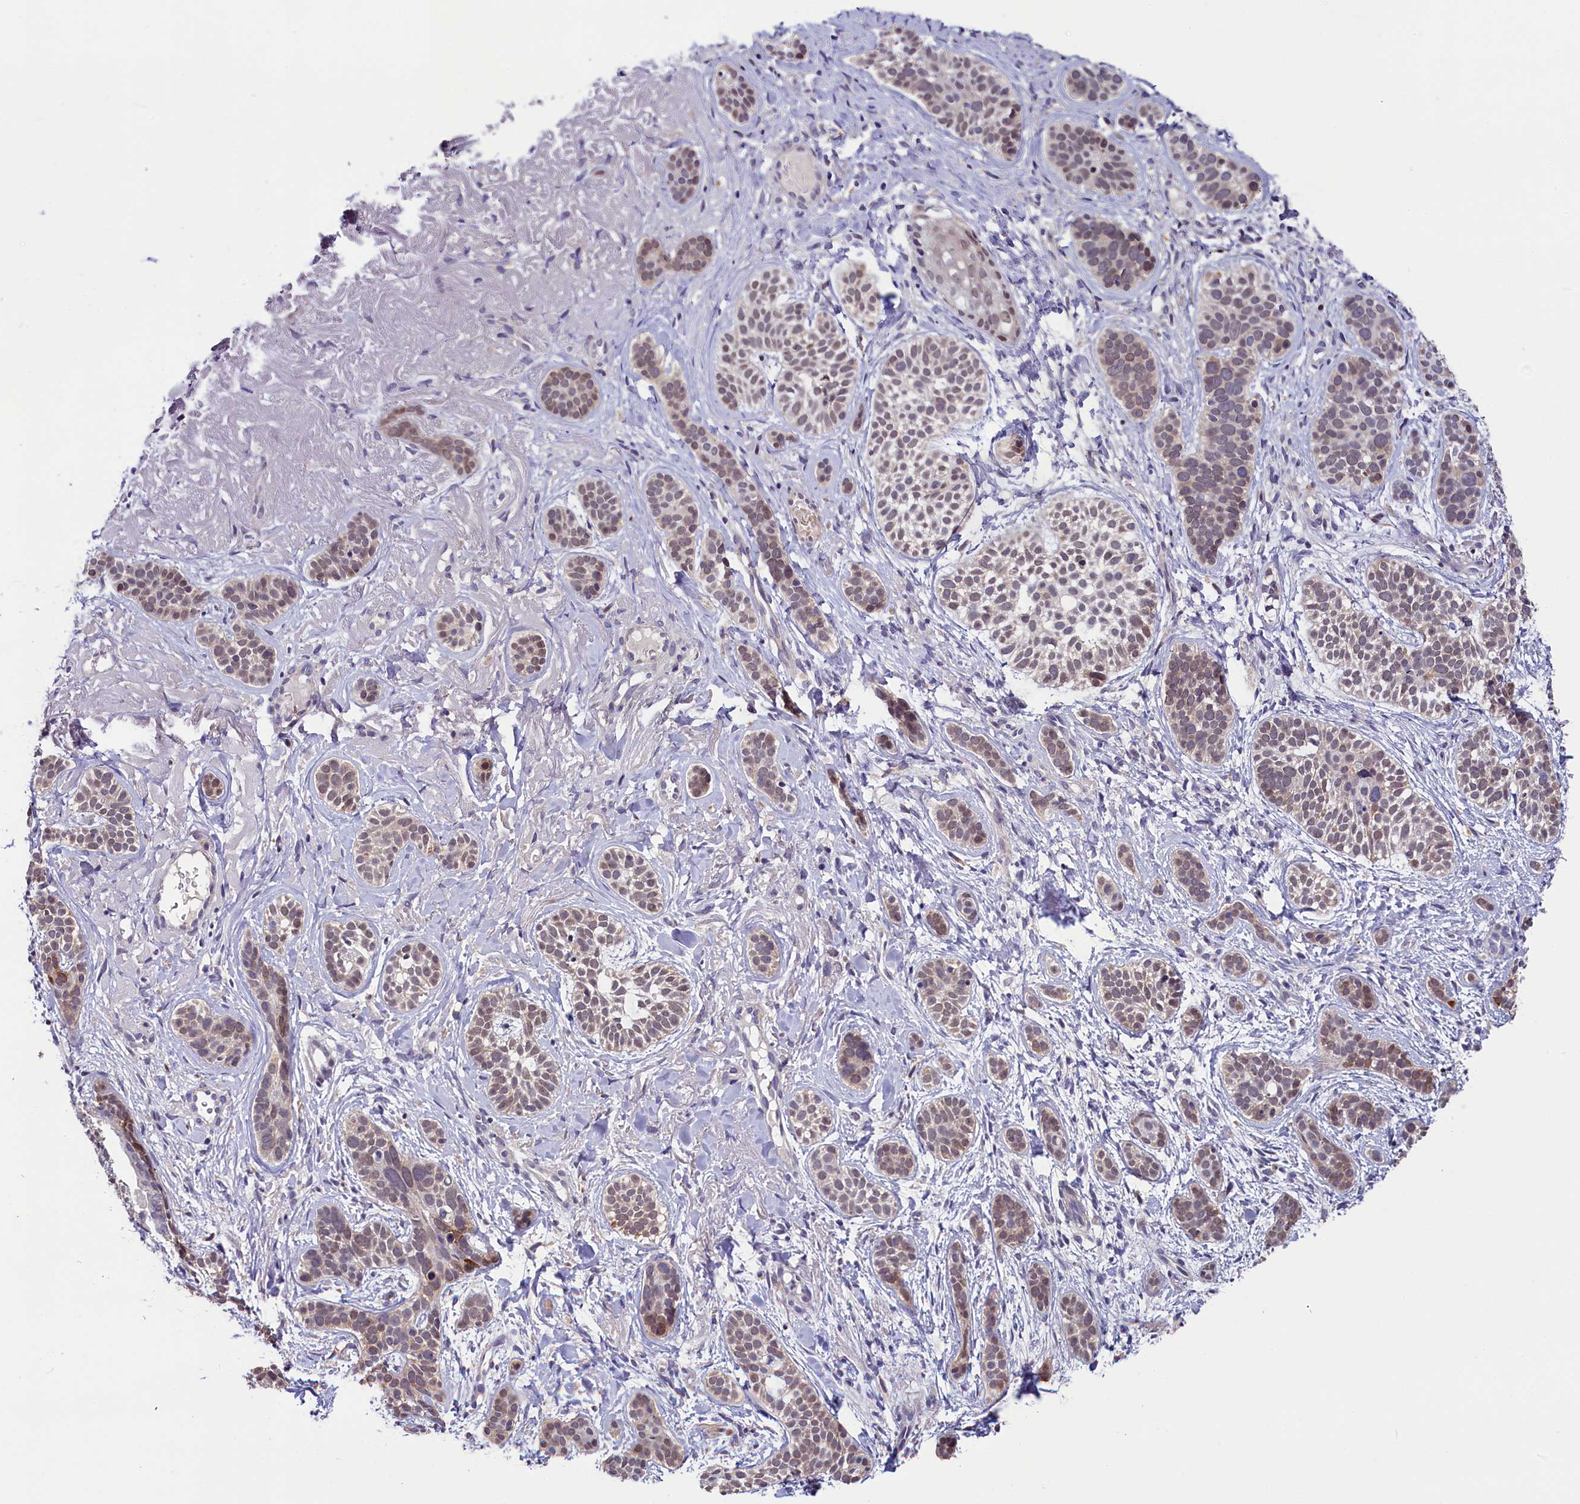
{"staining": {"intensity": "weak", "quantity": "25%-75%", "location": "cytoplasmic/membranous"}, "tissue": "skin cancer", "cell_type": "Tumor cells", "image_type": "cancer", "snomed": [{"axis": "morphology", "description": "Basal cell carcinoma"}, {"axis": "topography", "description": "Skin"}], "caption": "Basal cell carcinoma (skin) was stained to show a protein in brown. There is low levels of weak cytoplasmic/membranous expression in about 25%-75% of tumor cells.", "gene": "SLC39A6", "patient": {"sex": "male", "age": 71}}